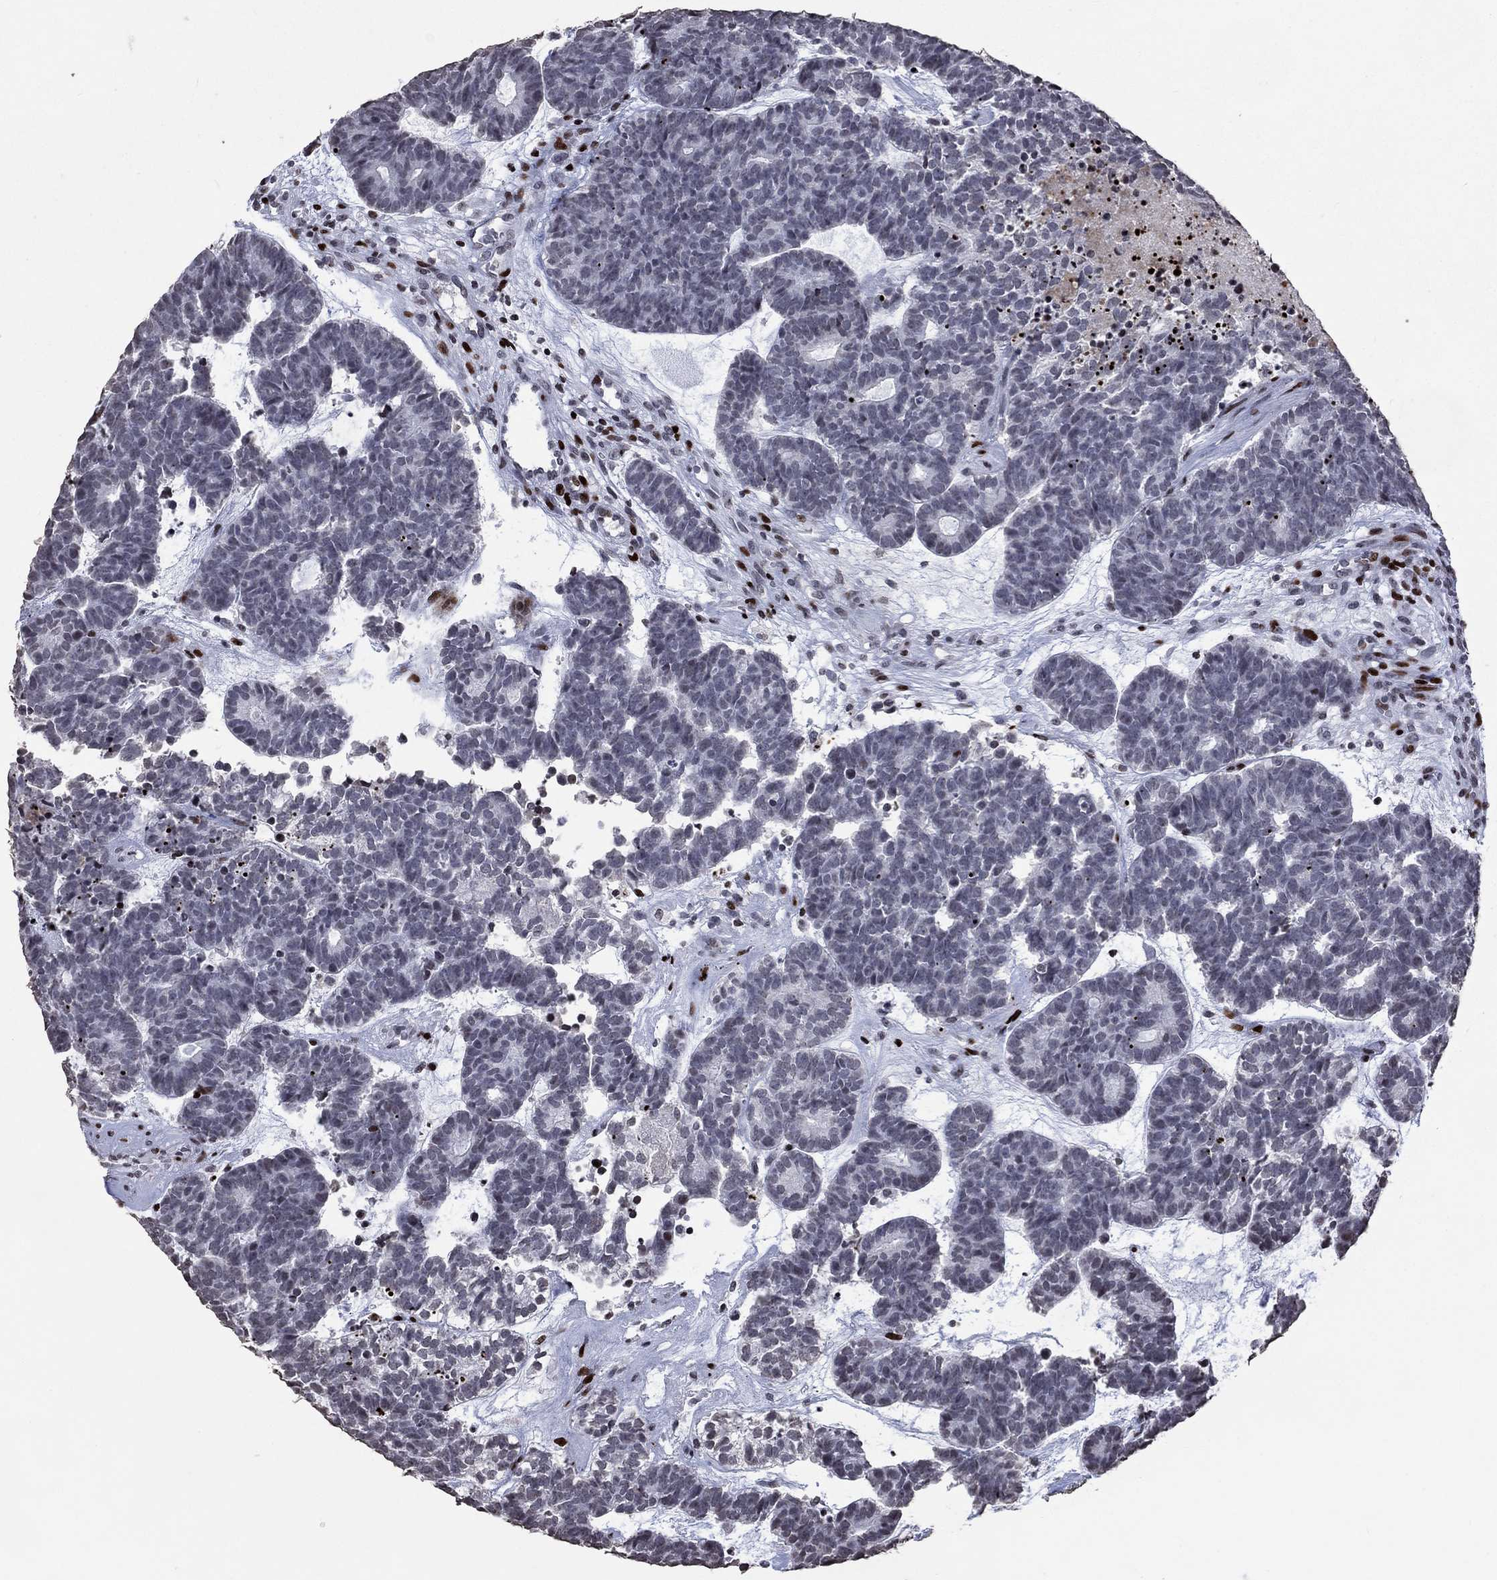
{"staining": {"intensity": "negative", "quantity": "none", "location": "none"}, "tissue": "head and neck cancer", "cell_type": "Tumor cells", "image_type": "cancer", "snomed": [{"axis": "morphology", "description": "Adenocarcinoma, NOS"}, {"axis": "topography", "description": "Head-Neck"}], "caption": "Tumor cells show no significant expression in head and neck cancer (adenocarcinoma).", "gene": "SRSF3", "patient": {"sex": "female", "age": 81}}